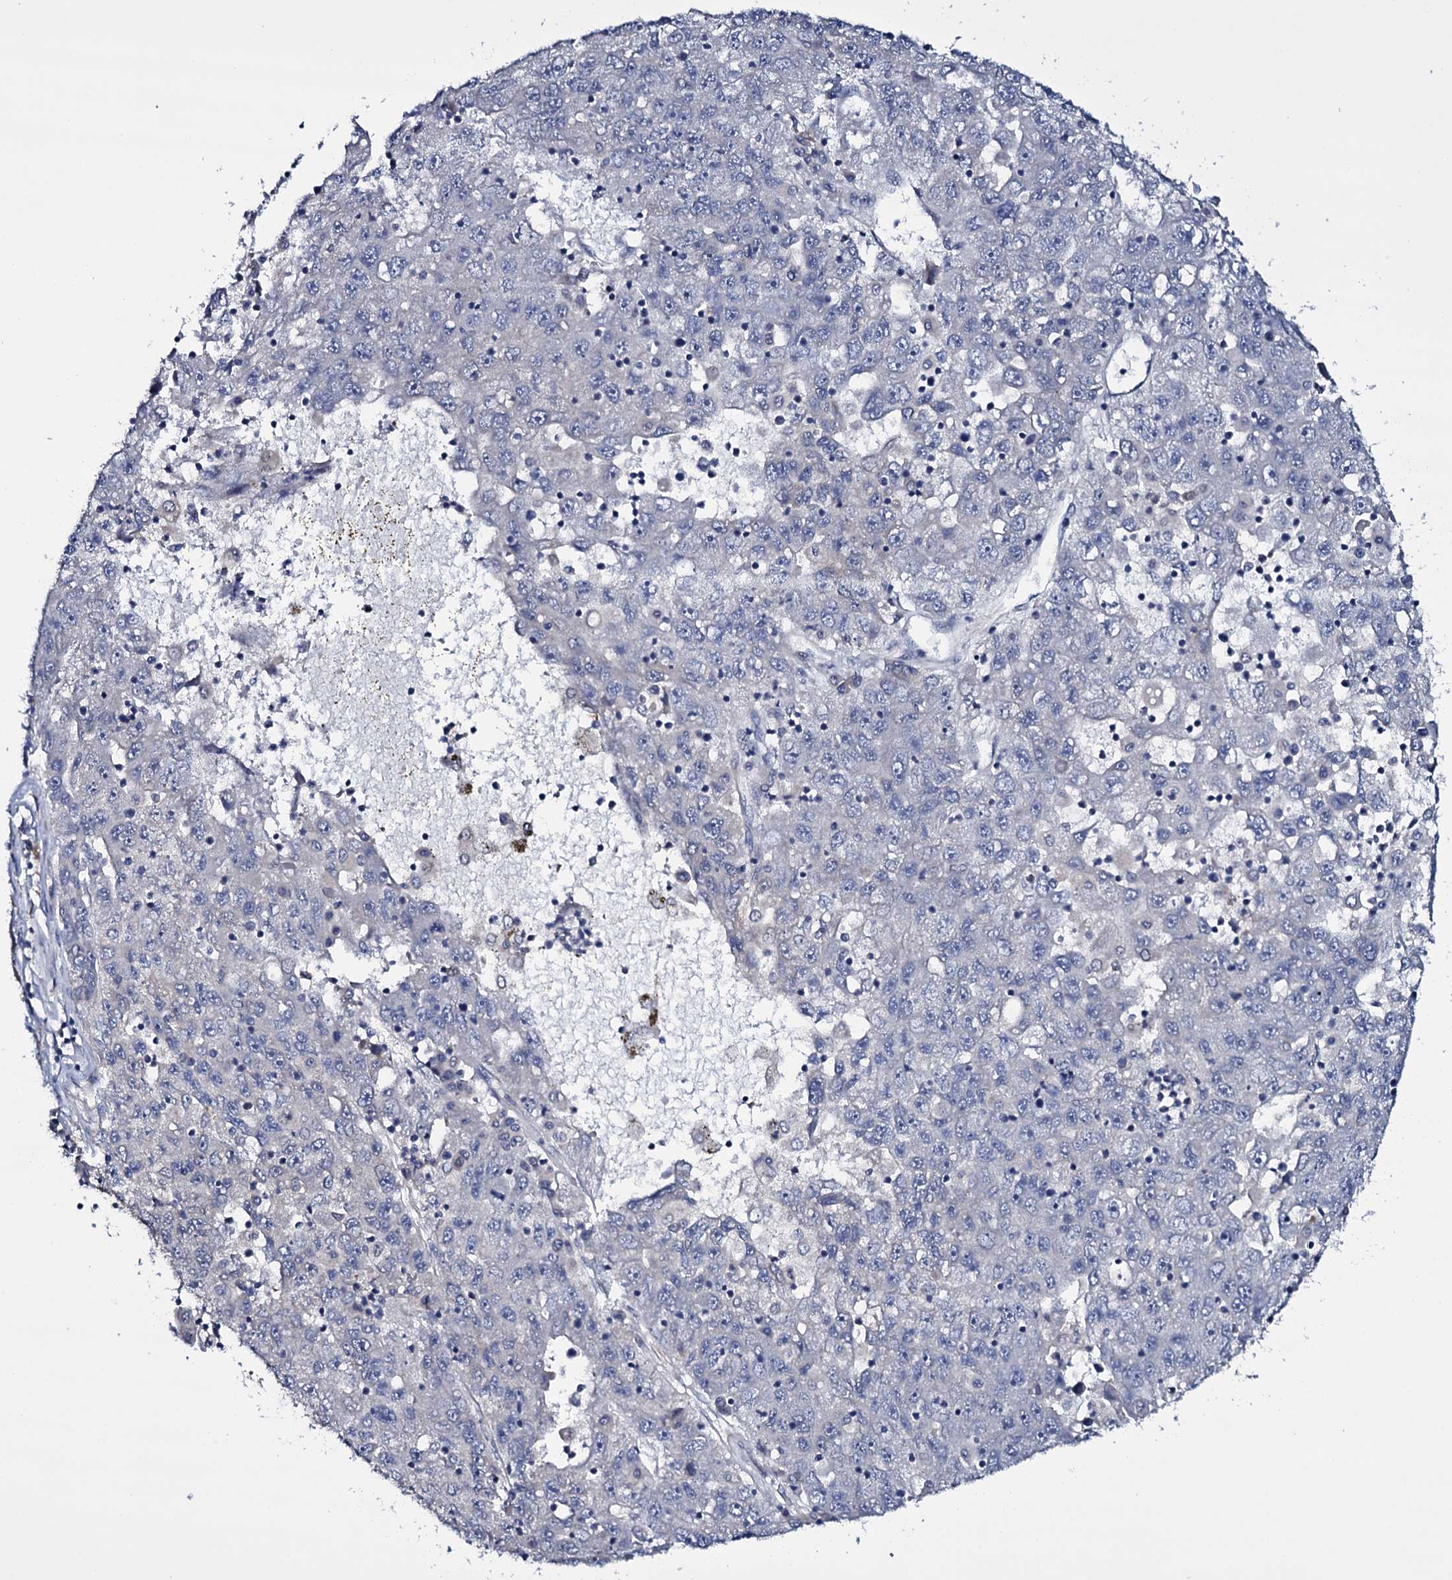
{"staining": {"intensity": "negative", "quantity": "none", "location": "none"}, "tissue": "liver cancer", "cell_type": "Tumor cells", "image_type": "cancer", "snomed": [{"axis": "morphology", "description": "Carcinoma, Hepatocellular, NOS"}, {"axis": "topography", "description": "Liver"}], "caption": "High magnification brightfield microscopy of liver hepatocellular carcinoma stained with DAB (3,3'-diaminobenzidine) (brown) and counterstained with hematoxylin (blue): tumor cells show no significant staining.", "gene": "BCL2L14", "patient": {"sex": "male", "age": 49}}